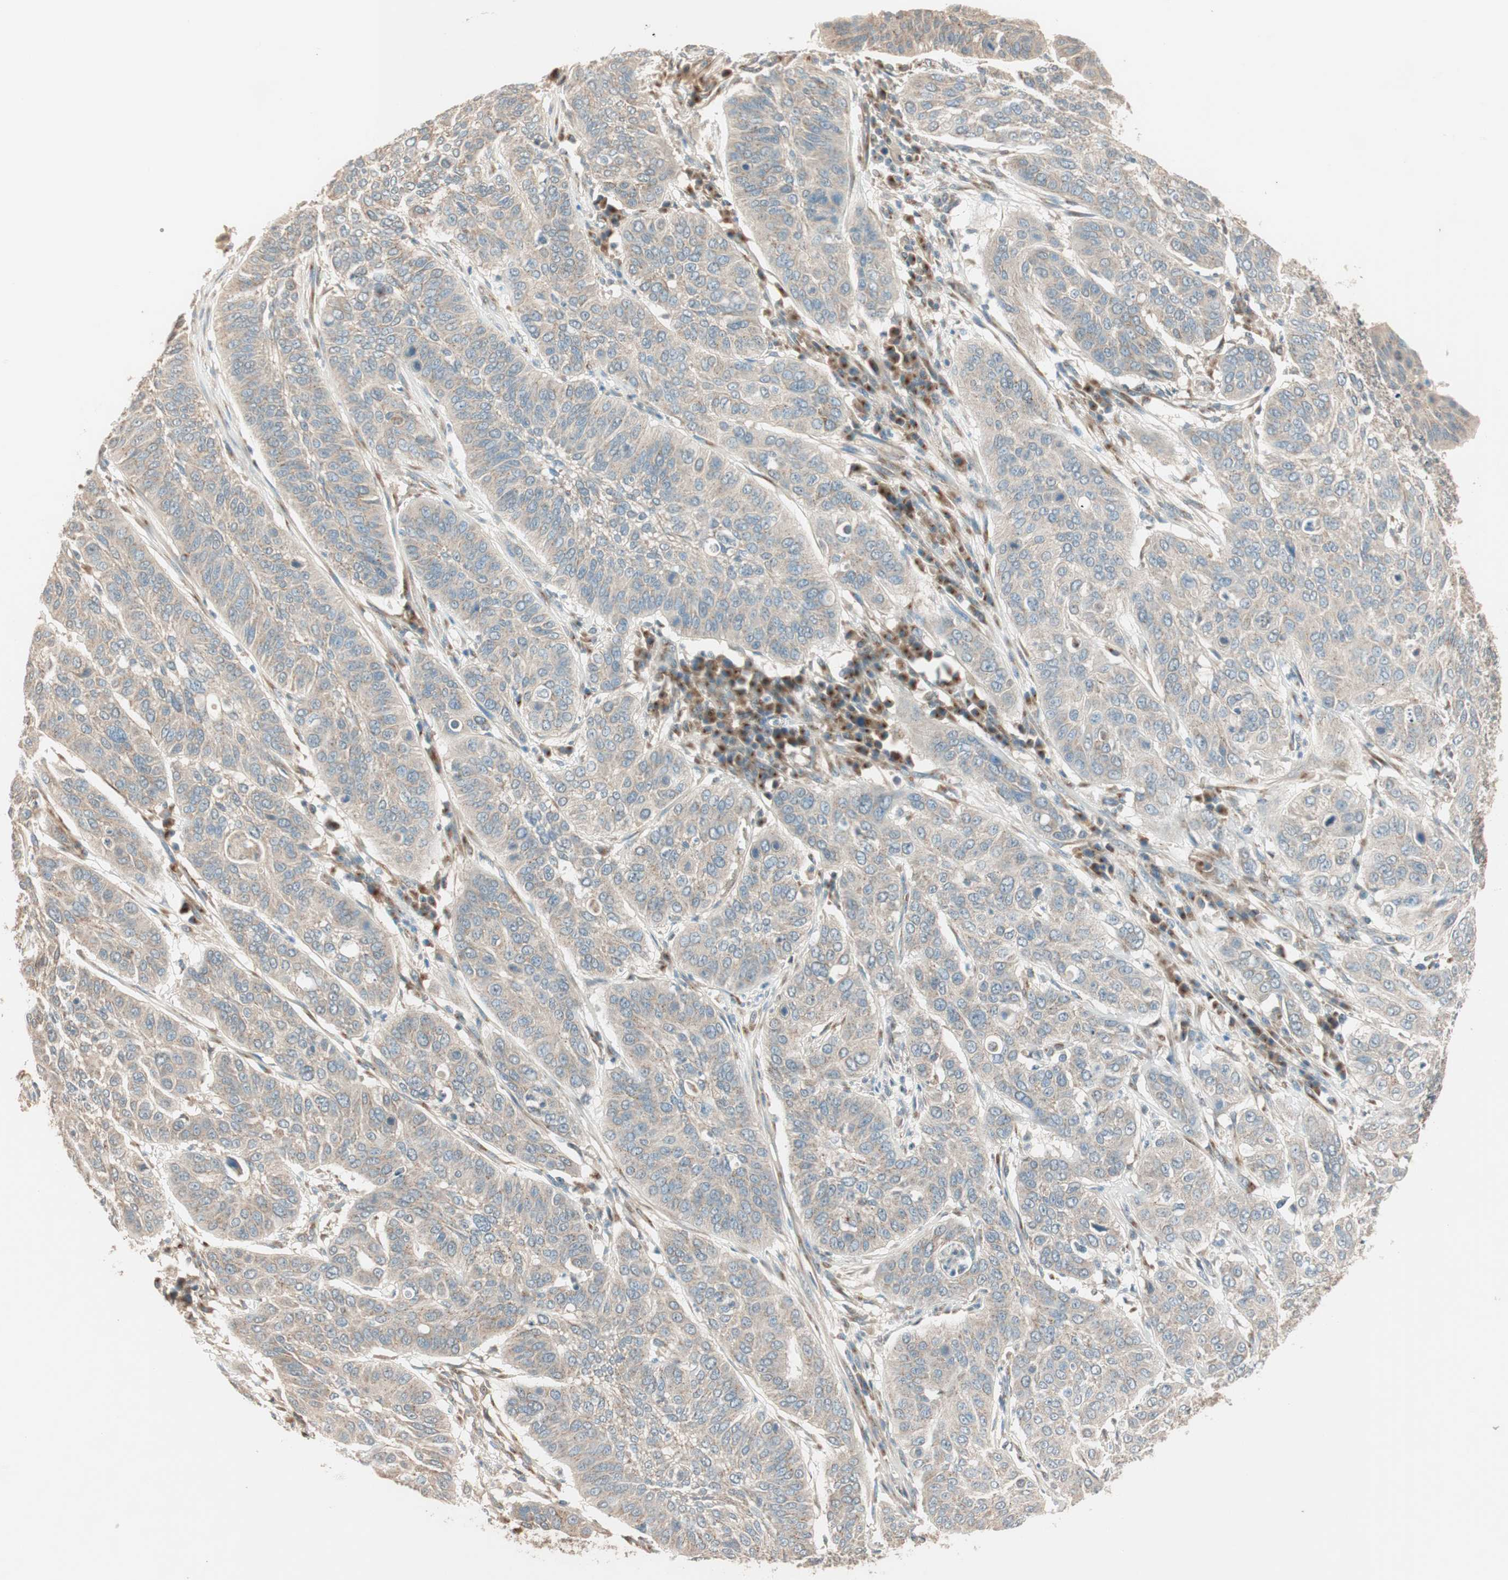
{"staining": {"intensity": "weak", "quantity": "25%-75%", "location": "cytoplasmic/membranous"}, "tissue": "cervical cancer", "cell_type": "Tumor cells", "image_type": "cancer", "snomed": [{"axis": "morphology", "description": "Squamous cell carcinoma, NOS"}, {"axis": "topography", "description": "Cervix"}], "caption": "An image of cervical squamous cell carcinoma stained for a protein demonstrates weak cytoplasmic/membranous brown staining in tumor cells. (IHC, brightfield microscopy, high magnification).", "gene": "SEC16A", "patient": {"sex": "female", "age": 39}}